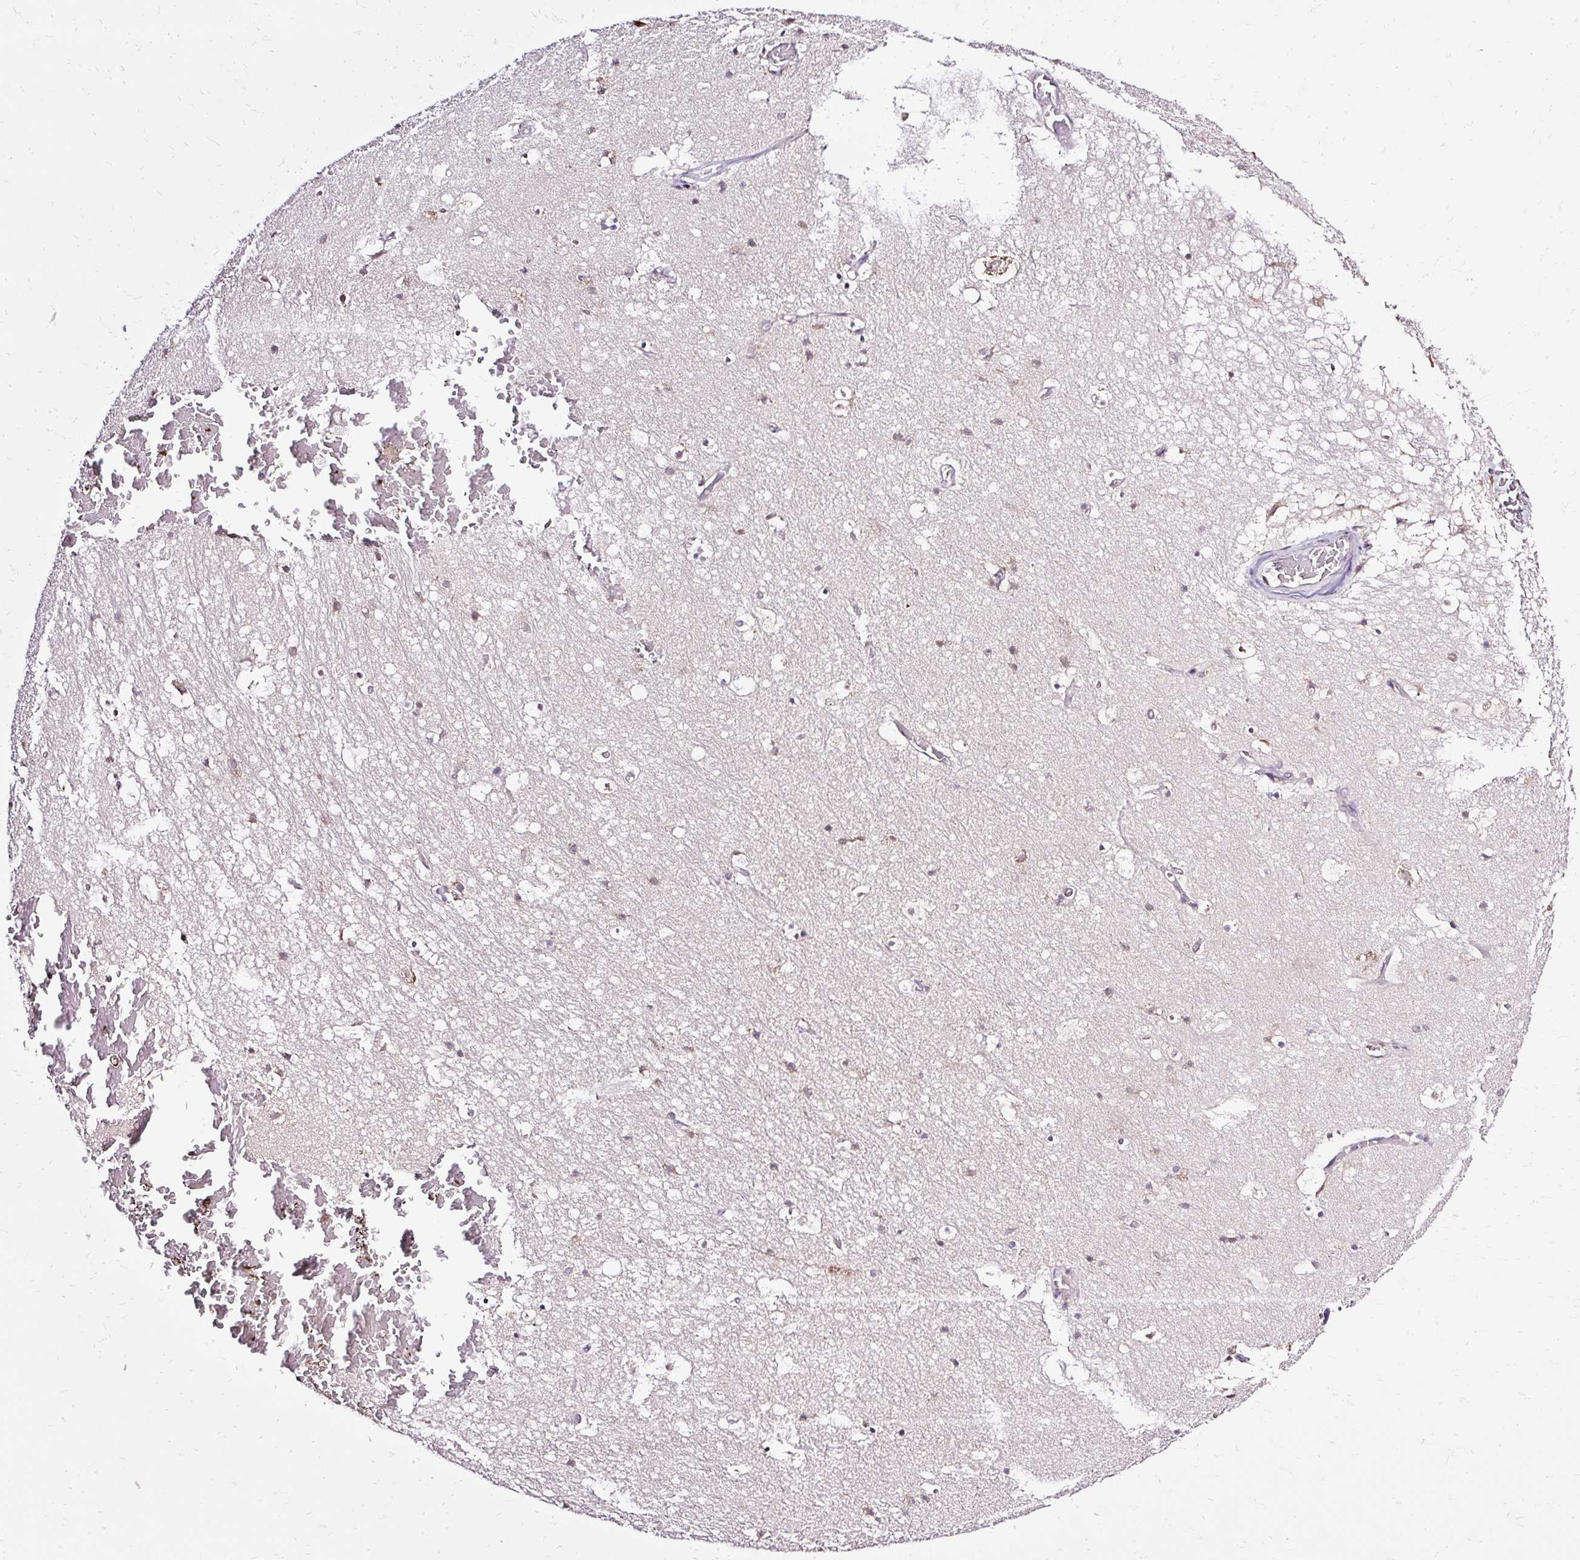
{"staining": {"intensity": "negative", "quantity": "none", "location": "none"}, "tissue": "hippocampus", "cell_type": "Glial cells", "image_type": "normal", "snomed": [{"axis": "morphology", "description": "Normal tissue, NOS"}, {"axis": "topography", "description": "Hippocampus"}], "caption": "Glial cells show no significant staining in normal hippocampus. (DAB immunohistochemistry, high magnification).", "gene": "SEC63", "patient": {"sex": "female", "age": 52}}